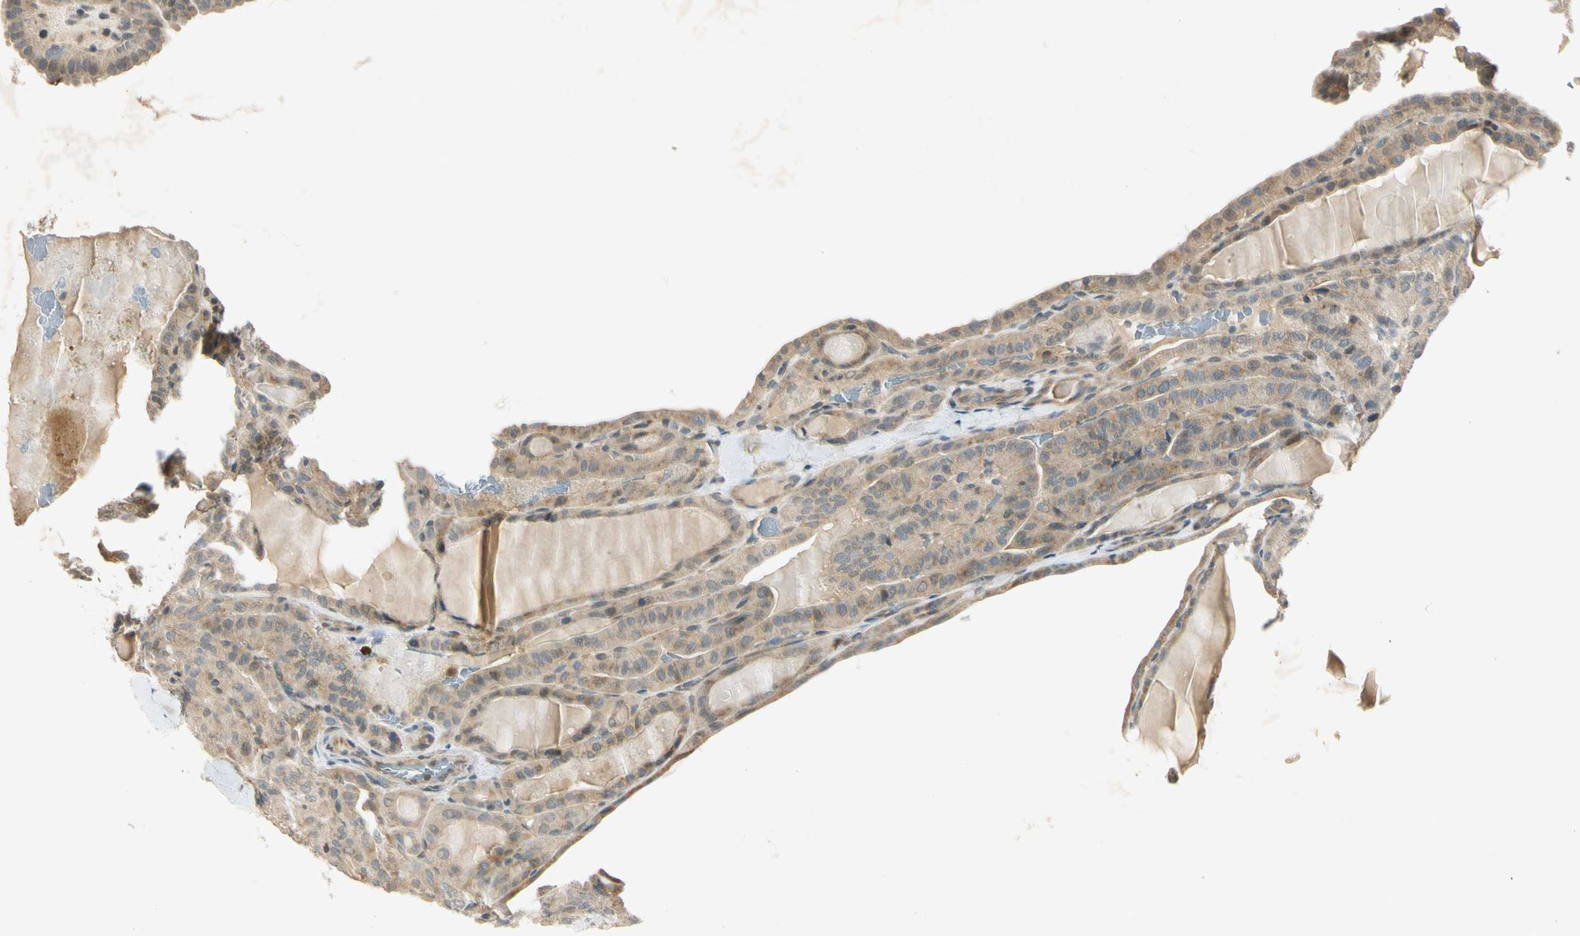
{"staining": {"intensity": "strong", "quantity": ">75%", "location": "cytoplasmic/membranous"}, "tissue": "thyroid cancer", "cell_type": "Tumor cells", "image_type": "cancer", "snomed": [{"axis": "morphology", "description": "Papillary adenocarcinoma, NOS"}, {"axis": "topography", "description": "Thyroid gland"}], "caption": "A photomicrograph of thyroid cancer (papillary adenocarcinoma) stained for a protein displays strong cytoplasmic/membranous brown staining in tumor cells.", "gene": "RPS6KB2", "patient": {"sex": "male", "age": 77}}